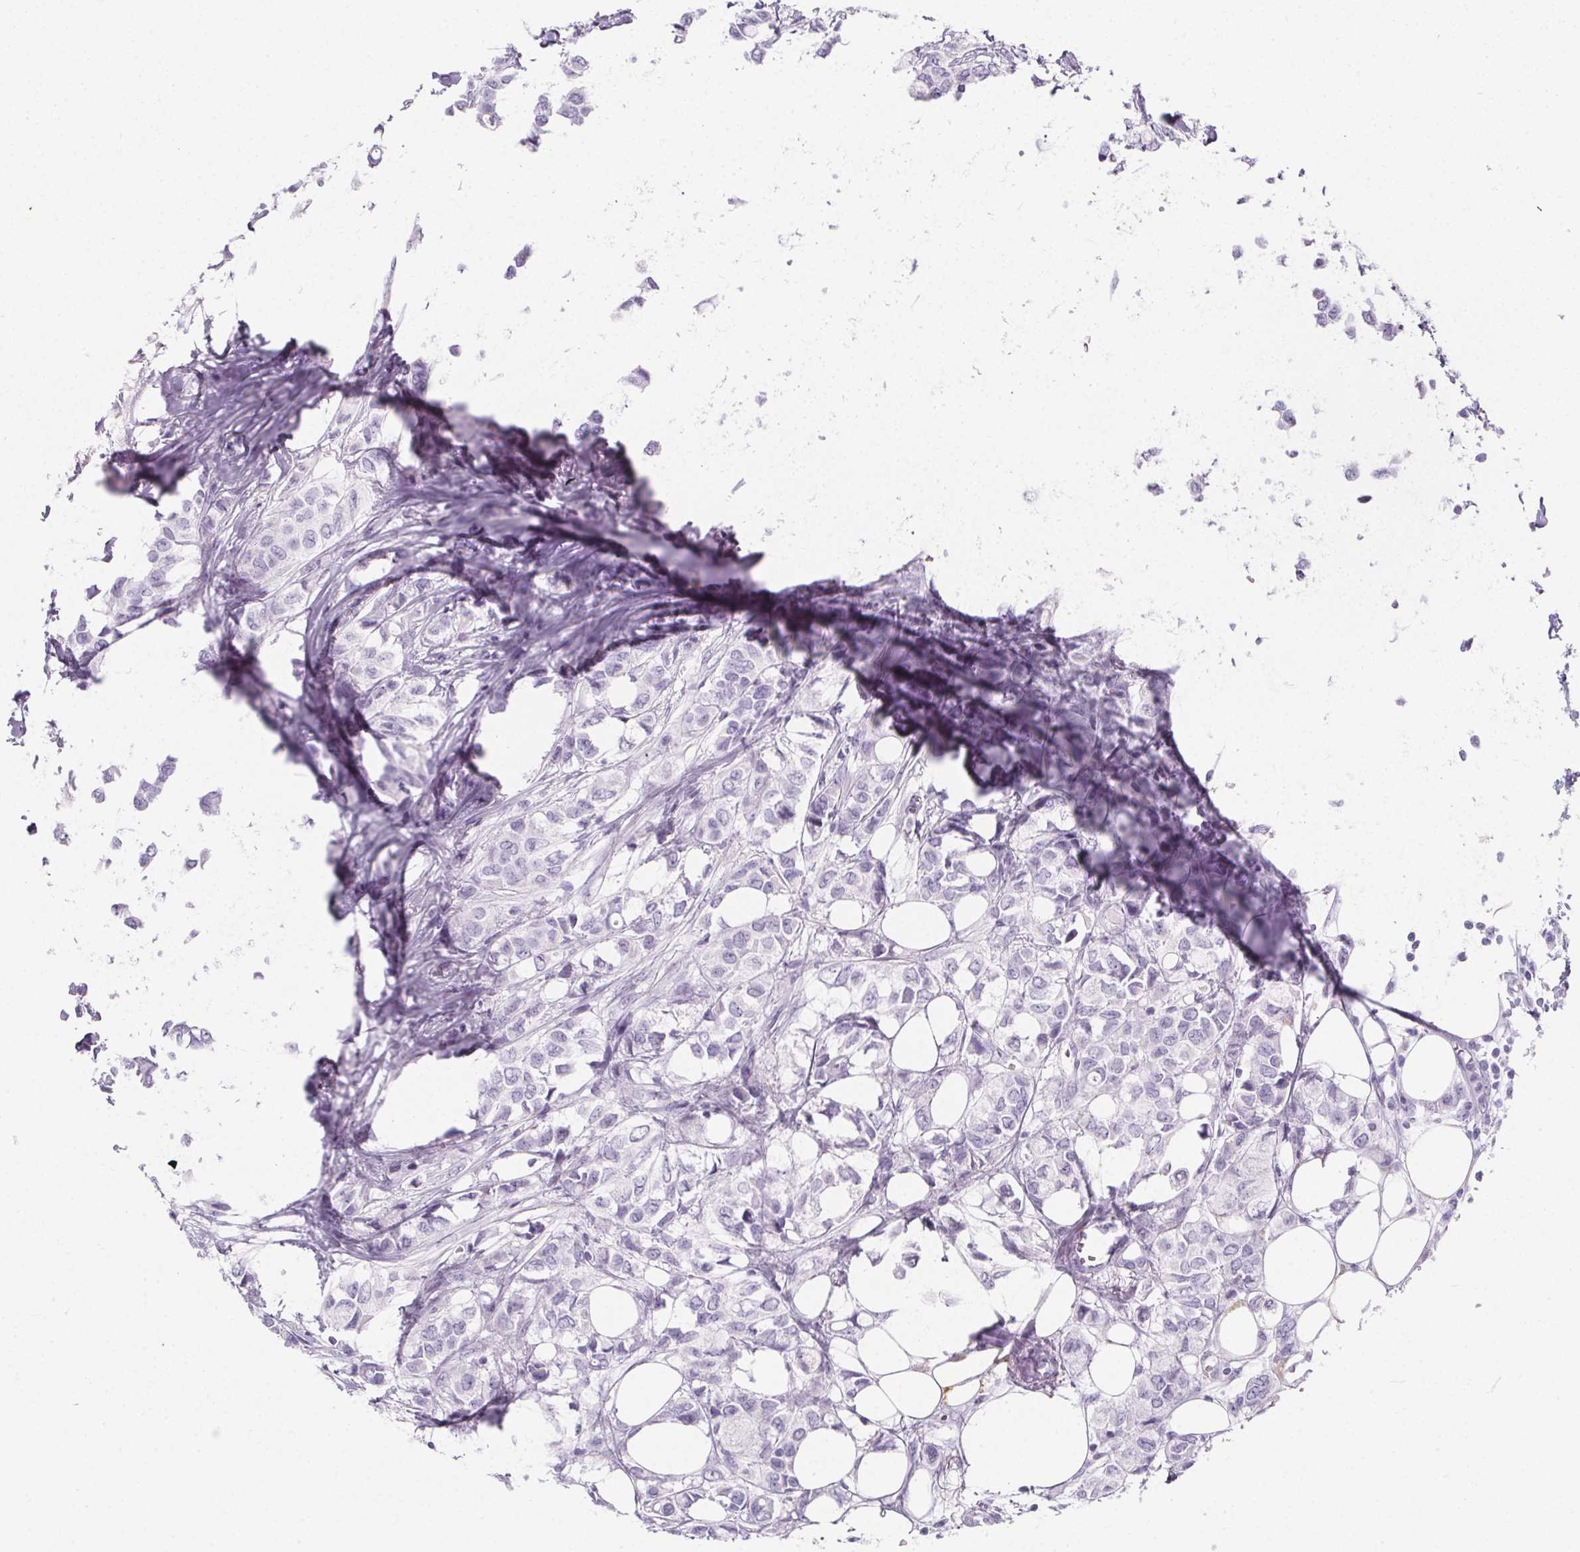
{"staining": {"intensity": "negative", "quantity": "none", "location": "none"}, "tissue": "breast cancer", "cell_type": "Tumor cells", "image_type": "cancer", "snomed": [{"axis": "morphology", "description": "Duct carcinoma"}, {"axis": "topography", "description": "Breast"}], "caption": "An immunohistochemistry (IHC) photomicrograph of breast cancer is shown. There is no staining in tumor cells of breast cancer.", "gene": "ADRB1", "patient": {"sex": "female", "age": 85}}